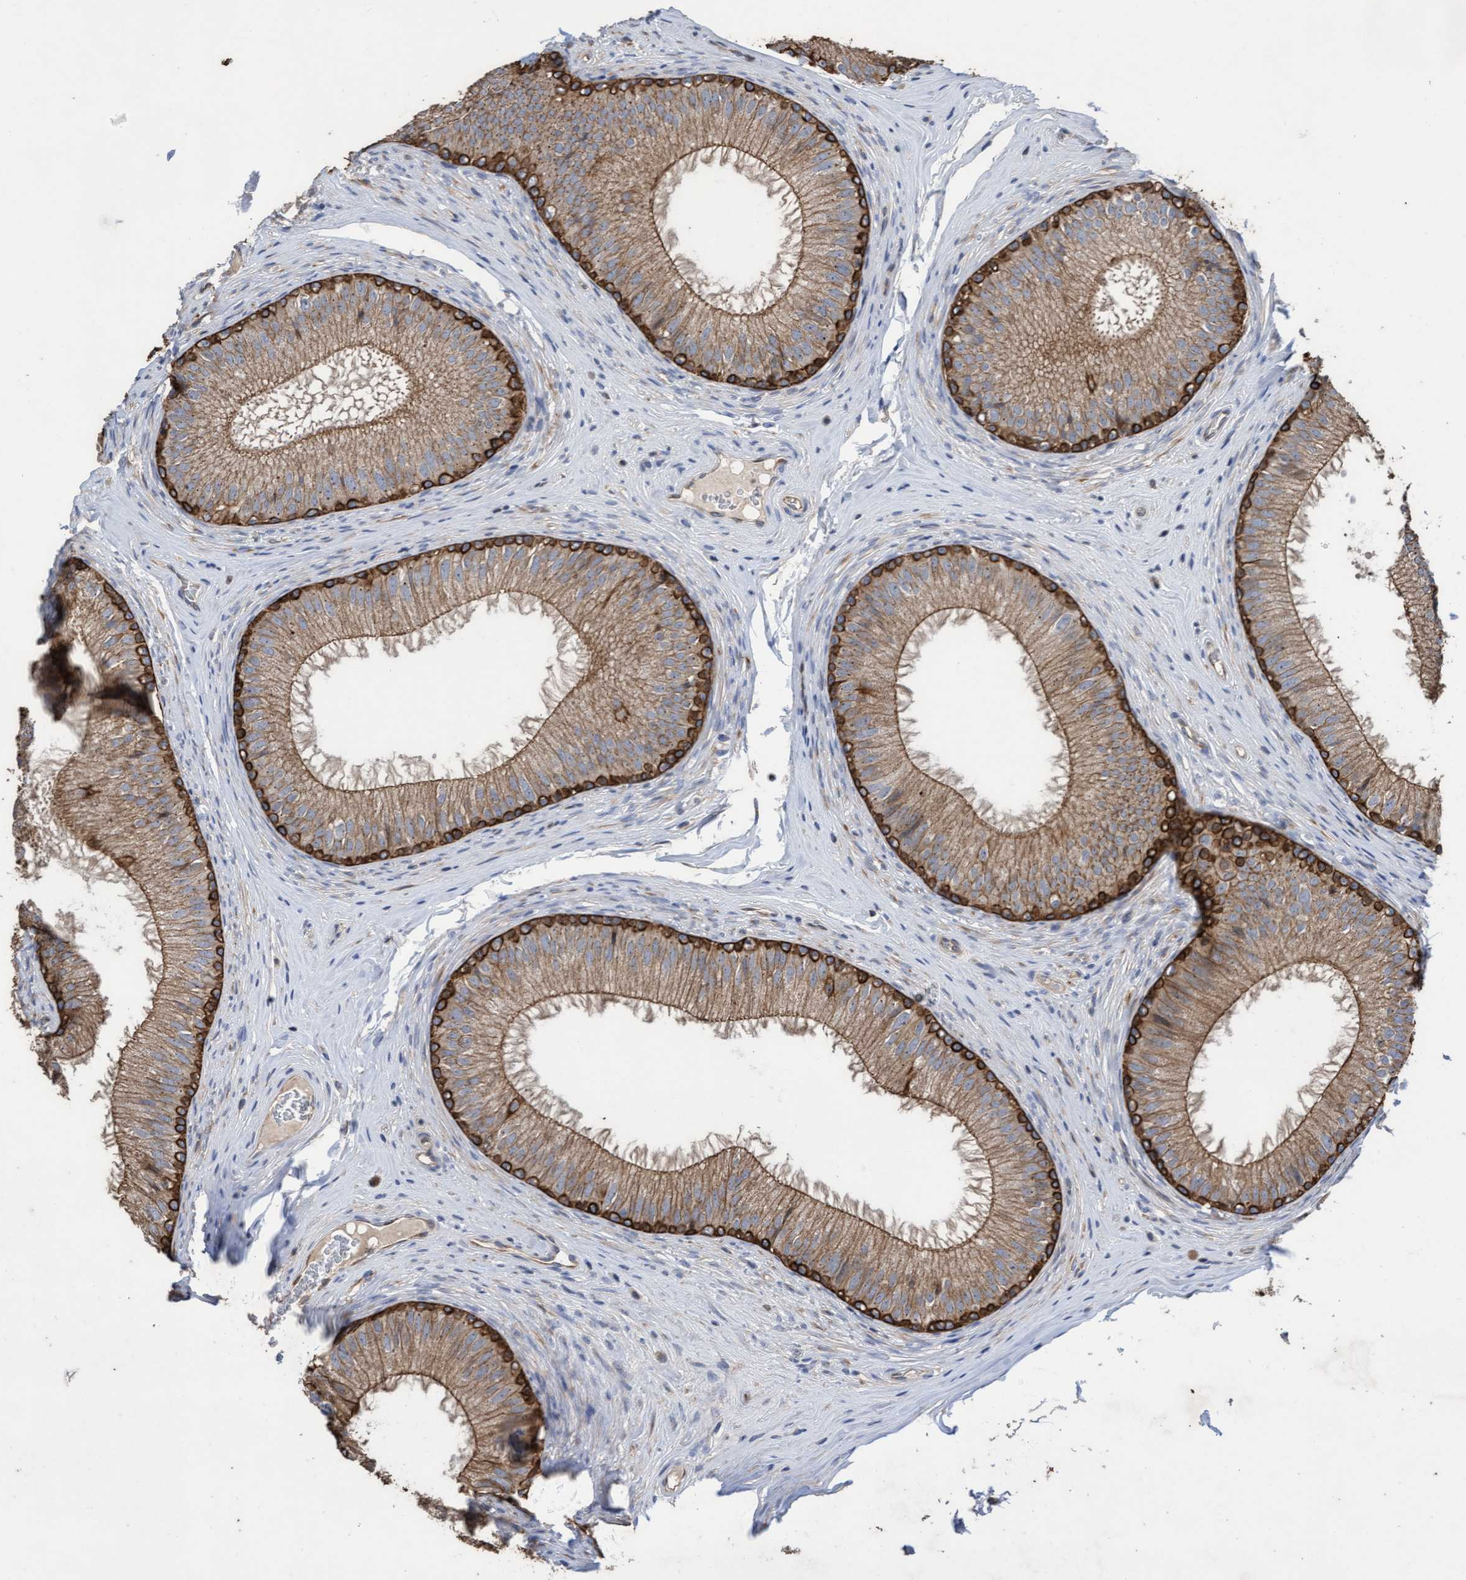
{"staining": {"intensity": "strong", "quantity": "25%-75%", "location": "cytoplasmic/membranous"}, "tissue": "epididymis", "cell_type": "Glandular cells", "image_type": "normal", "snomed": [{"axis": "morphology", "description": "Normal tissue, NOS"}, {"axis": "topography", "description": "Epididymis"}], "caption": "Strong cytoplasmic/membranous expression for a protein is identified in about 25%-75% of glandular cells of benign epididymis using immunohistochemistry.", "gene": "KRT24", "patient": {"sex": "male", "age": 32}}